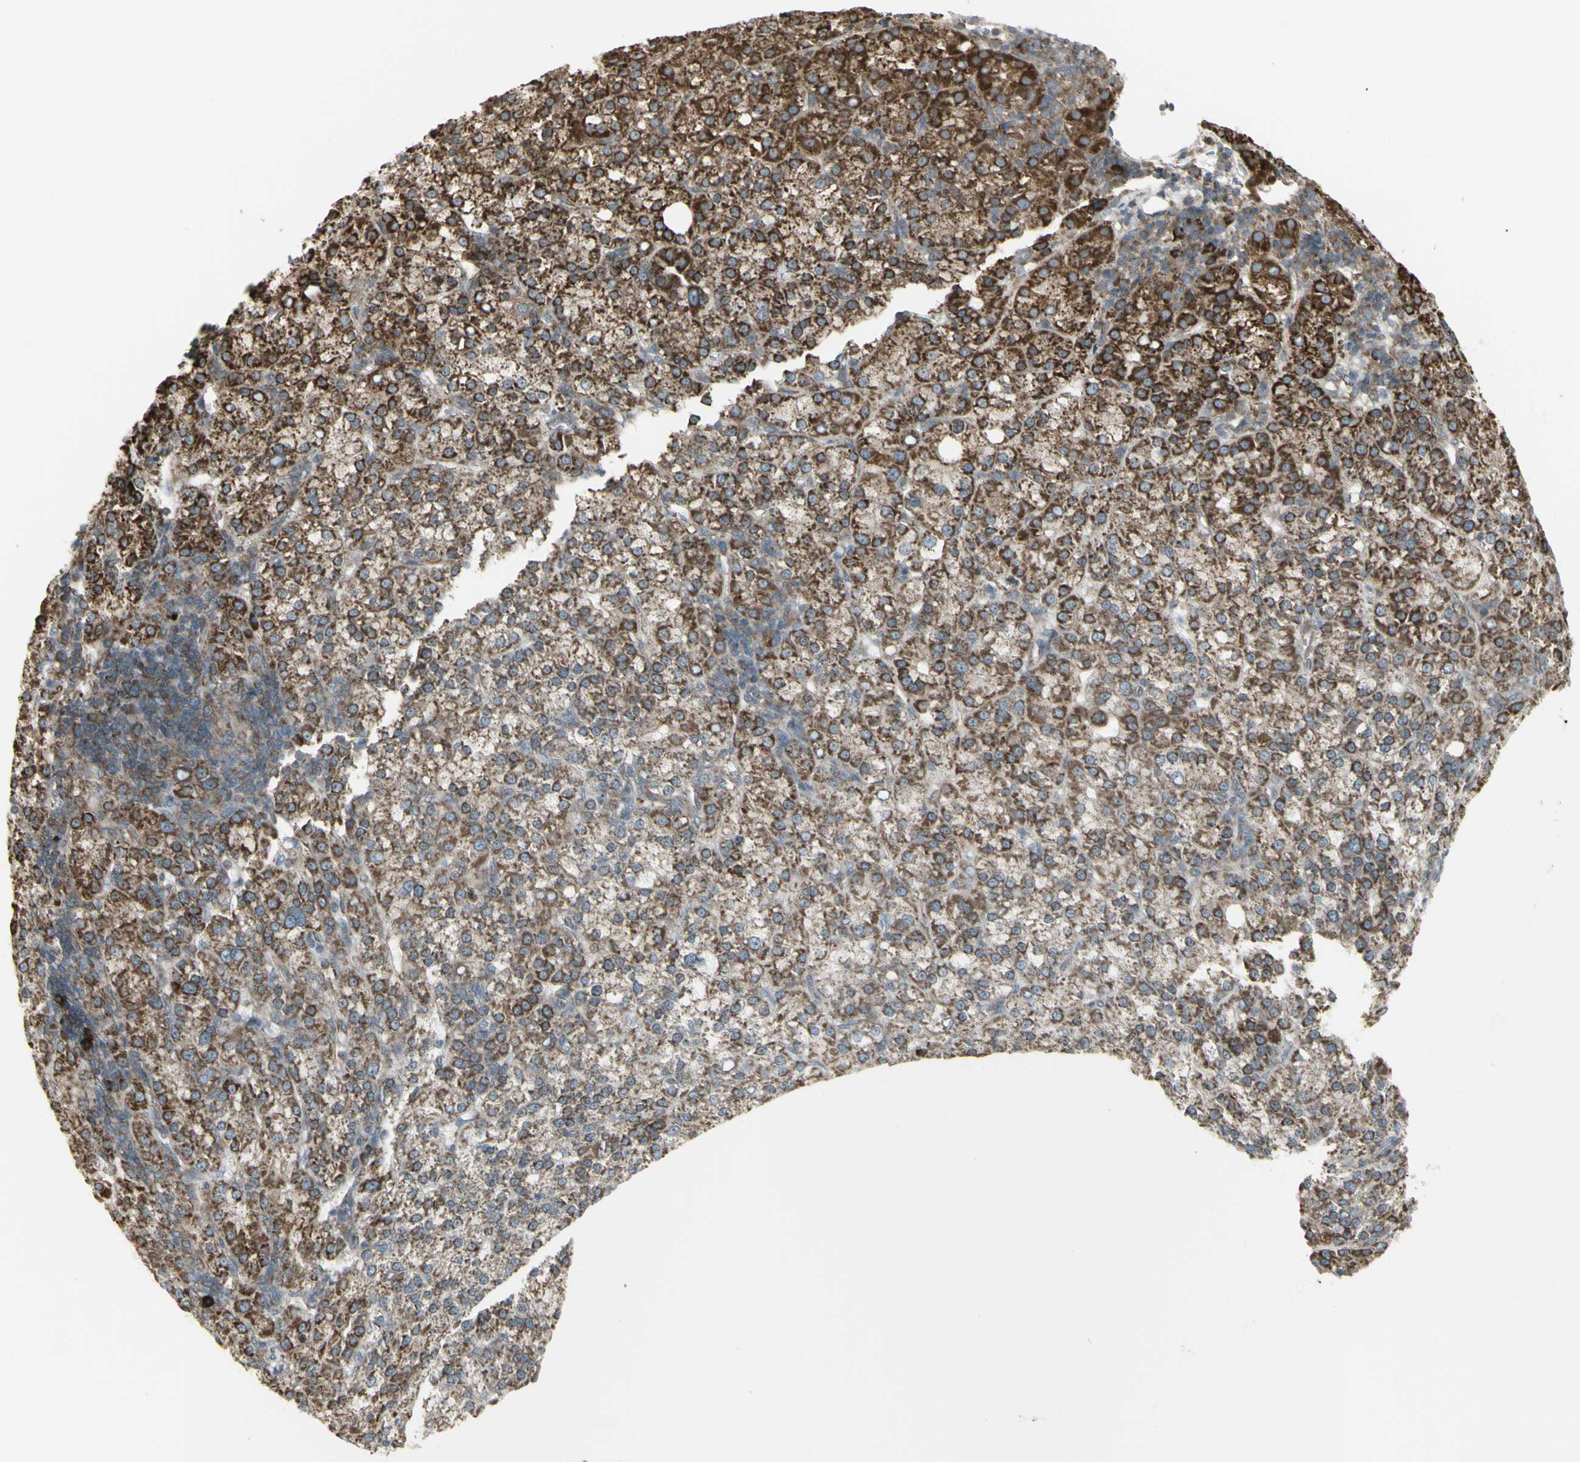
{"staining": {"intensity": "strong", "quantity": ">75%", "location": "cytoplasmic/membranous"}, "tissue": "liver cancer", "cell_type": "Tumor cells", "image_type": "cancer", "snomed": [{"axis": "morphology", "description": "Carcinoma, Hepatocellular, NOS"}, {"axis": "topography", "description": "Liver"}], "caption": "Immunohistochemistry (IHC) photomicrograph of liver cancer stained for a protein (brown), which displays high levels of strong cytoplasmic/membranous expression in approximately >75% of tumor cells.", "gene": "FKBP3", "patient": {"sex": "female", "age": 58}}